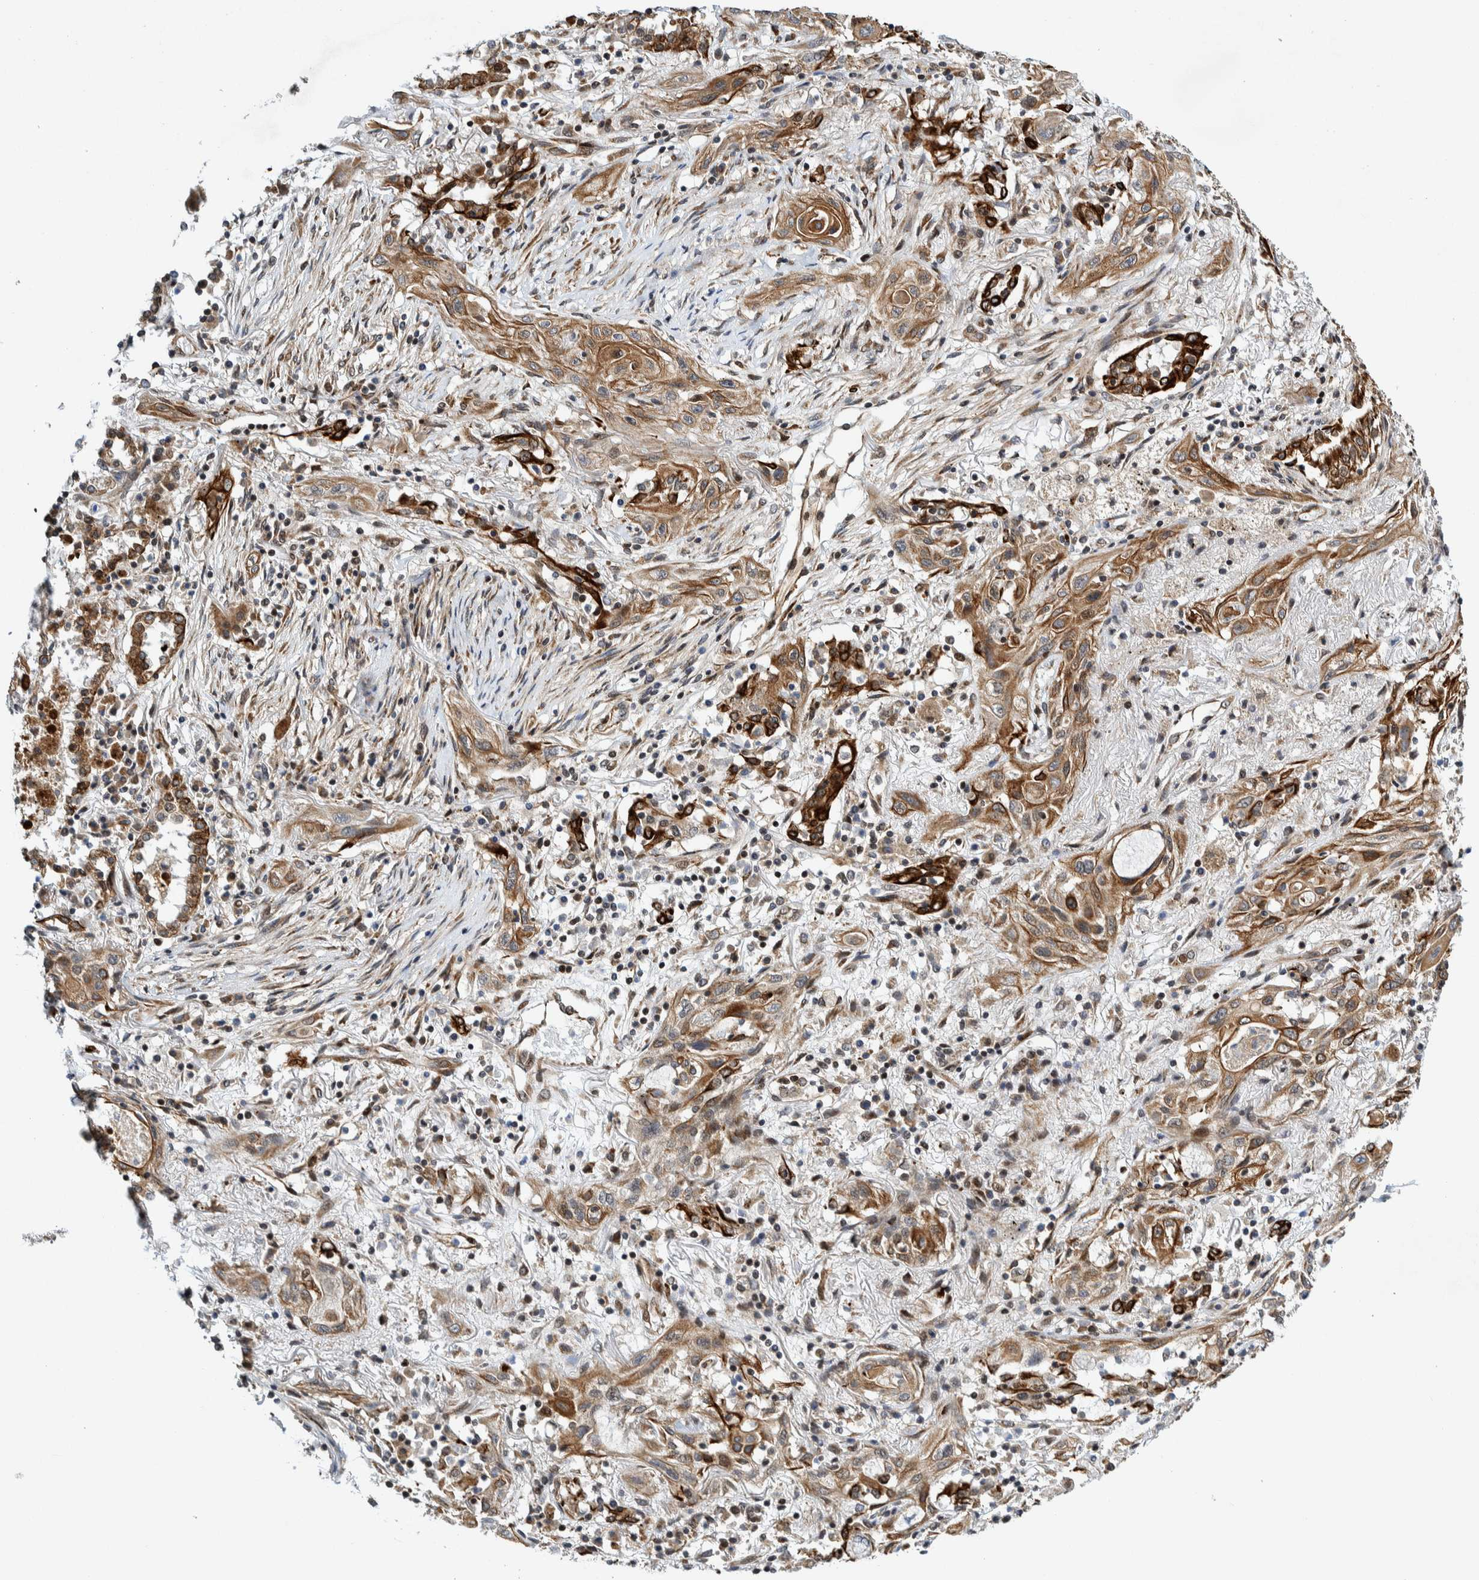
{"staining": {"intensity": "moderate", "quantity": ">75%", "location": "cytoplasmic/membranous"}, "tissue": "lung cancer", "cell_type": "Tumor cells", "image_type": "cancer", "snomed": [{"axis": "morphology", "description": "Squamous cell carcinoma, NOS"}, {"axis": "topography", "description": "Lung"}], "caption": "Protein staining demonstrates moderate cytoplasmic/membranous expression in approximately >75% of tumor cells in lung cancer. The staining is performed using DAB (3,3'-diaminobenzidine) brown chromogen to label protein expression. The nuclei are counter-stained blue using hematoxylin.", "gene": "CCDC57", "patient": {"sex": "female", "age": 47}}